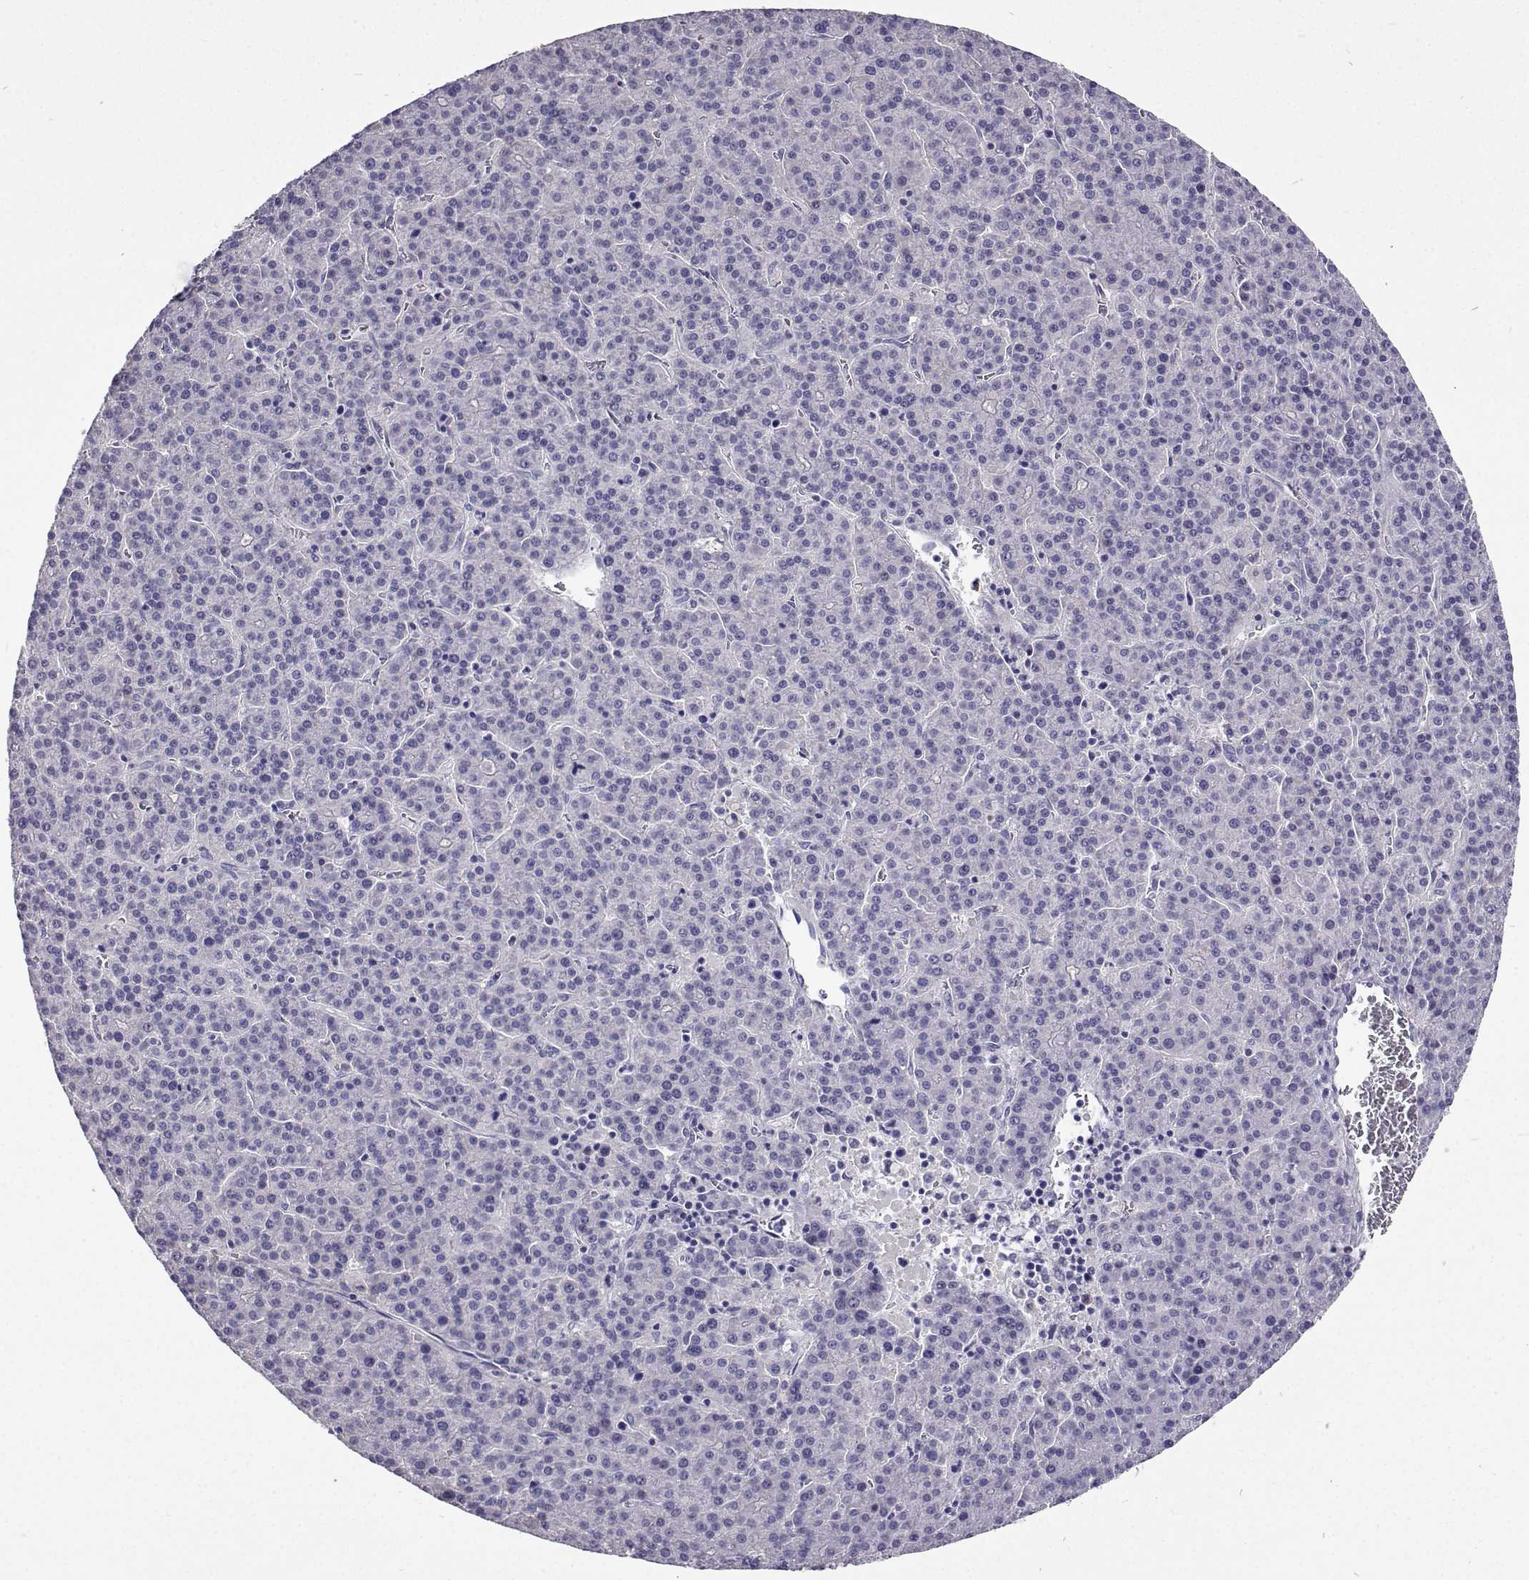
{"staining": {"intensity": "negative", "quantity": "none", "location": "none"}, "tissue": "liver cancer", "cell_type": "Tumor cells", "image_type": "cancer", "snomed": [{"axis": "morphology", "description": "Carcinoma, Hepatocellular, NOS"}, {"axis": "topography", "description": "Liver"}], "caption": "Immunohistochemical staining of liver cancer (hepatocellular carcinoma) shows no significant staining in tumor cells.", "gene": "CFAP44", "patient": {"sex": "female", "age": 58}}